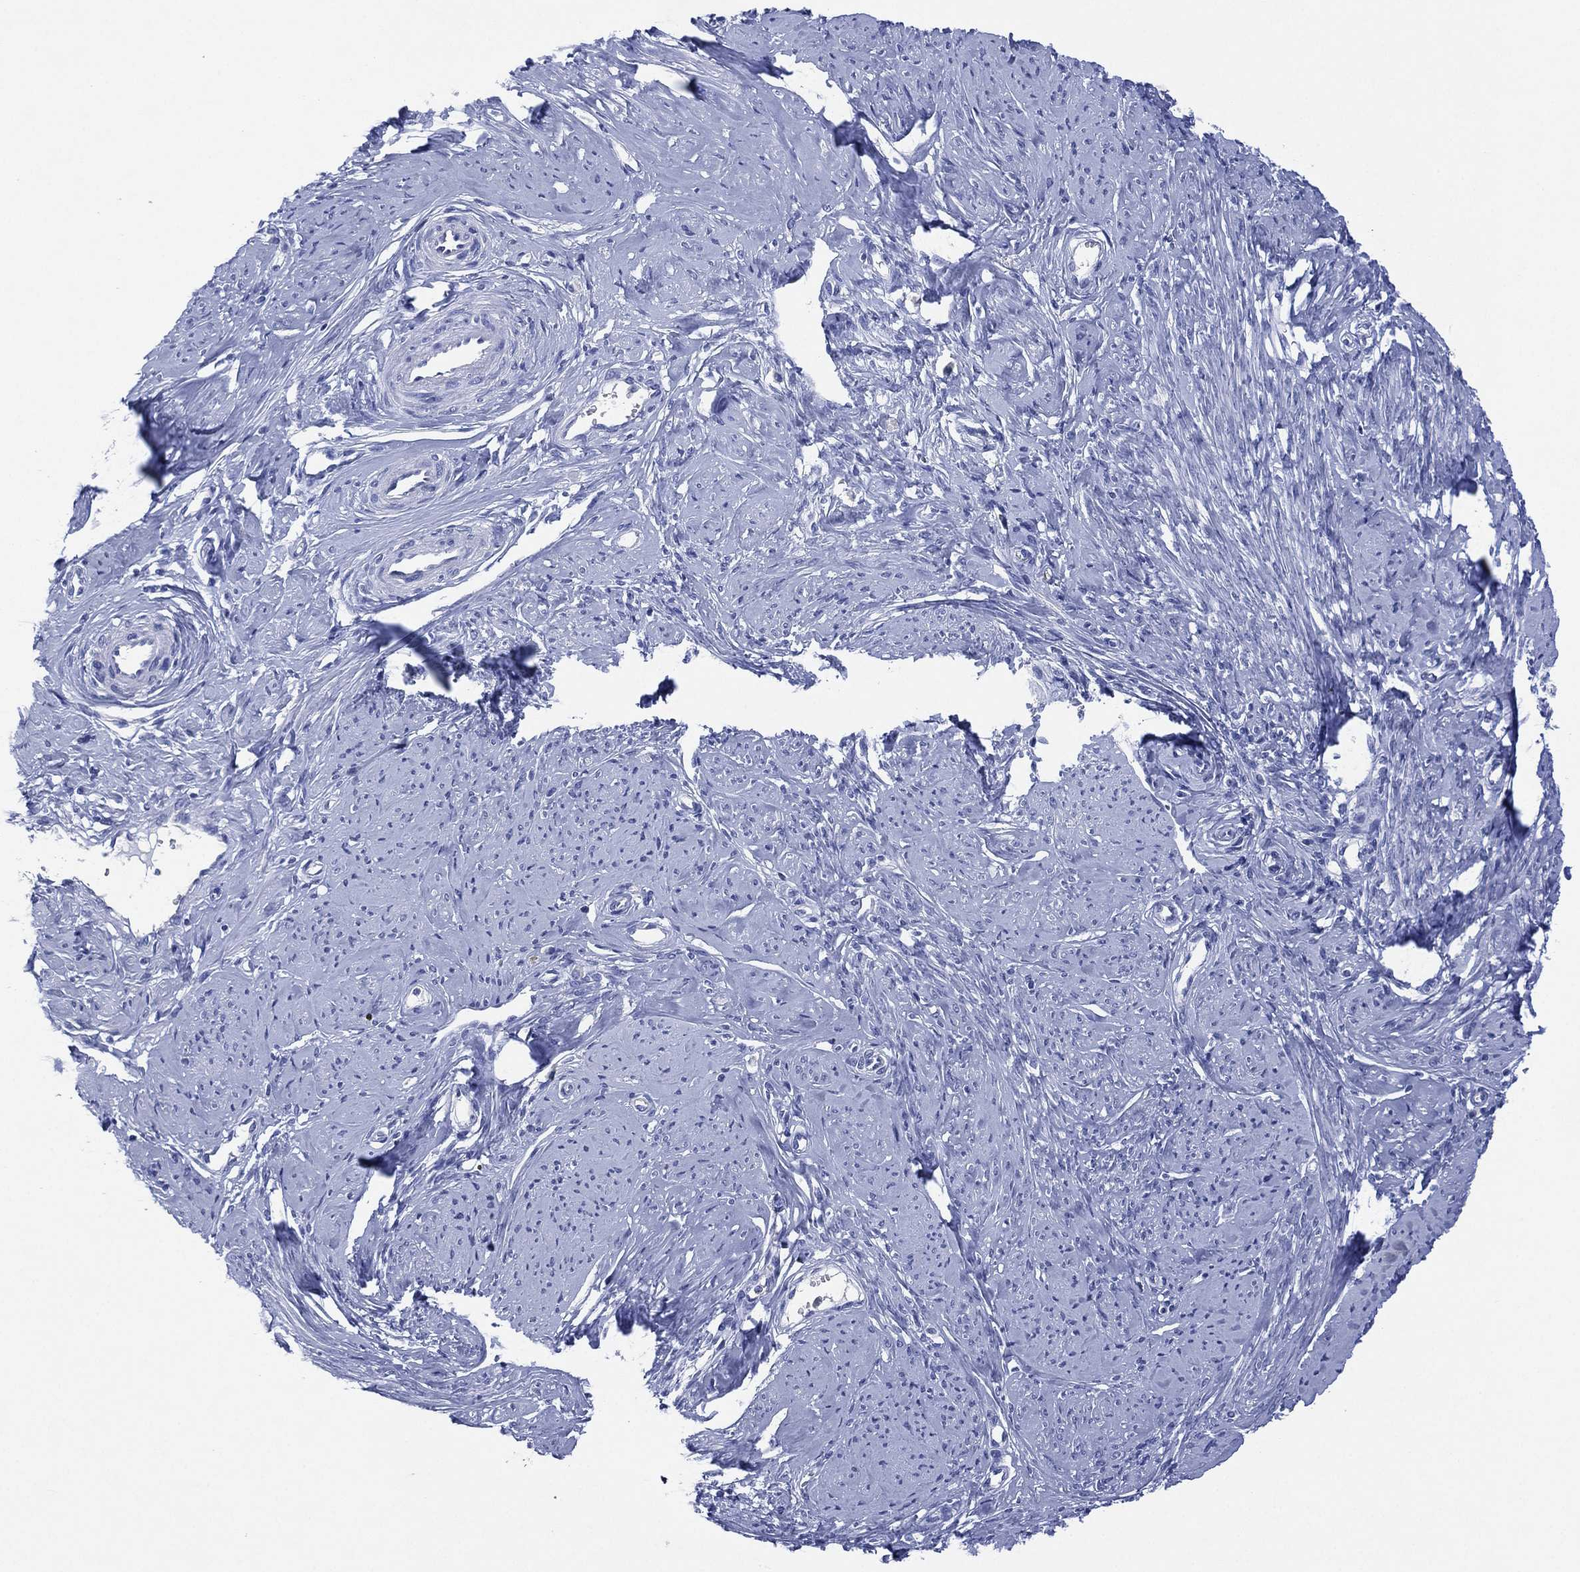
{"staining": {"intensity": "negative", "quantity": "none", "location": "none"}, "tissue": "smooth muscle", "cell_type": "Smooth muscle cells", "image_type": "normal", "snomed": [{"axis": "morphology", "description": "Normal tissue, NOS"}, {"axis": "topography", "description": "Smooth muscle"}], "caption": "Immunohistochemistry histopathology image of benign smooth muscle: smooth muscle stained with DAB (3,3'-diaminobenzidine) exhibits no significant protein positivity in smooth muscle cells.", "gene": "CHRNA3", "patient": {"sex": "female", "age": 48}}